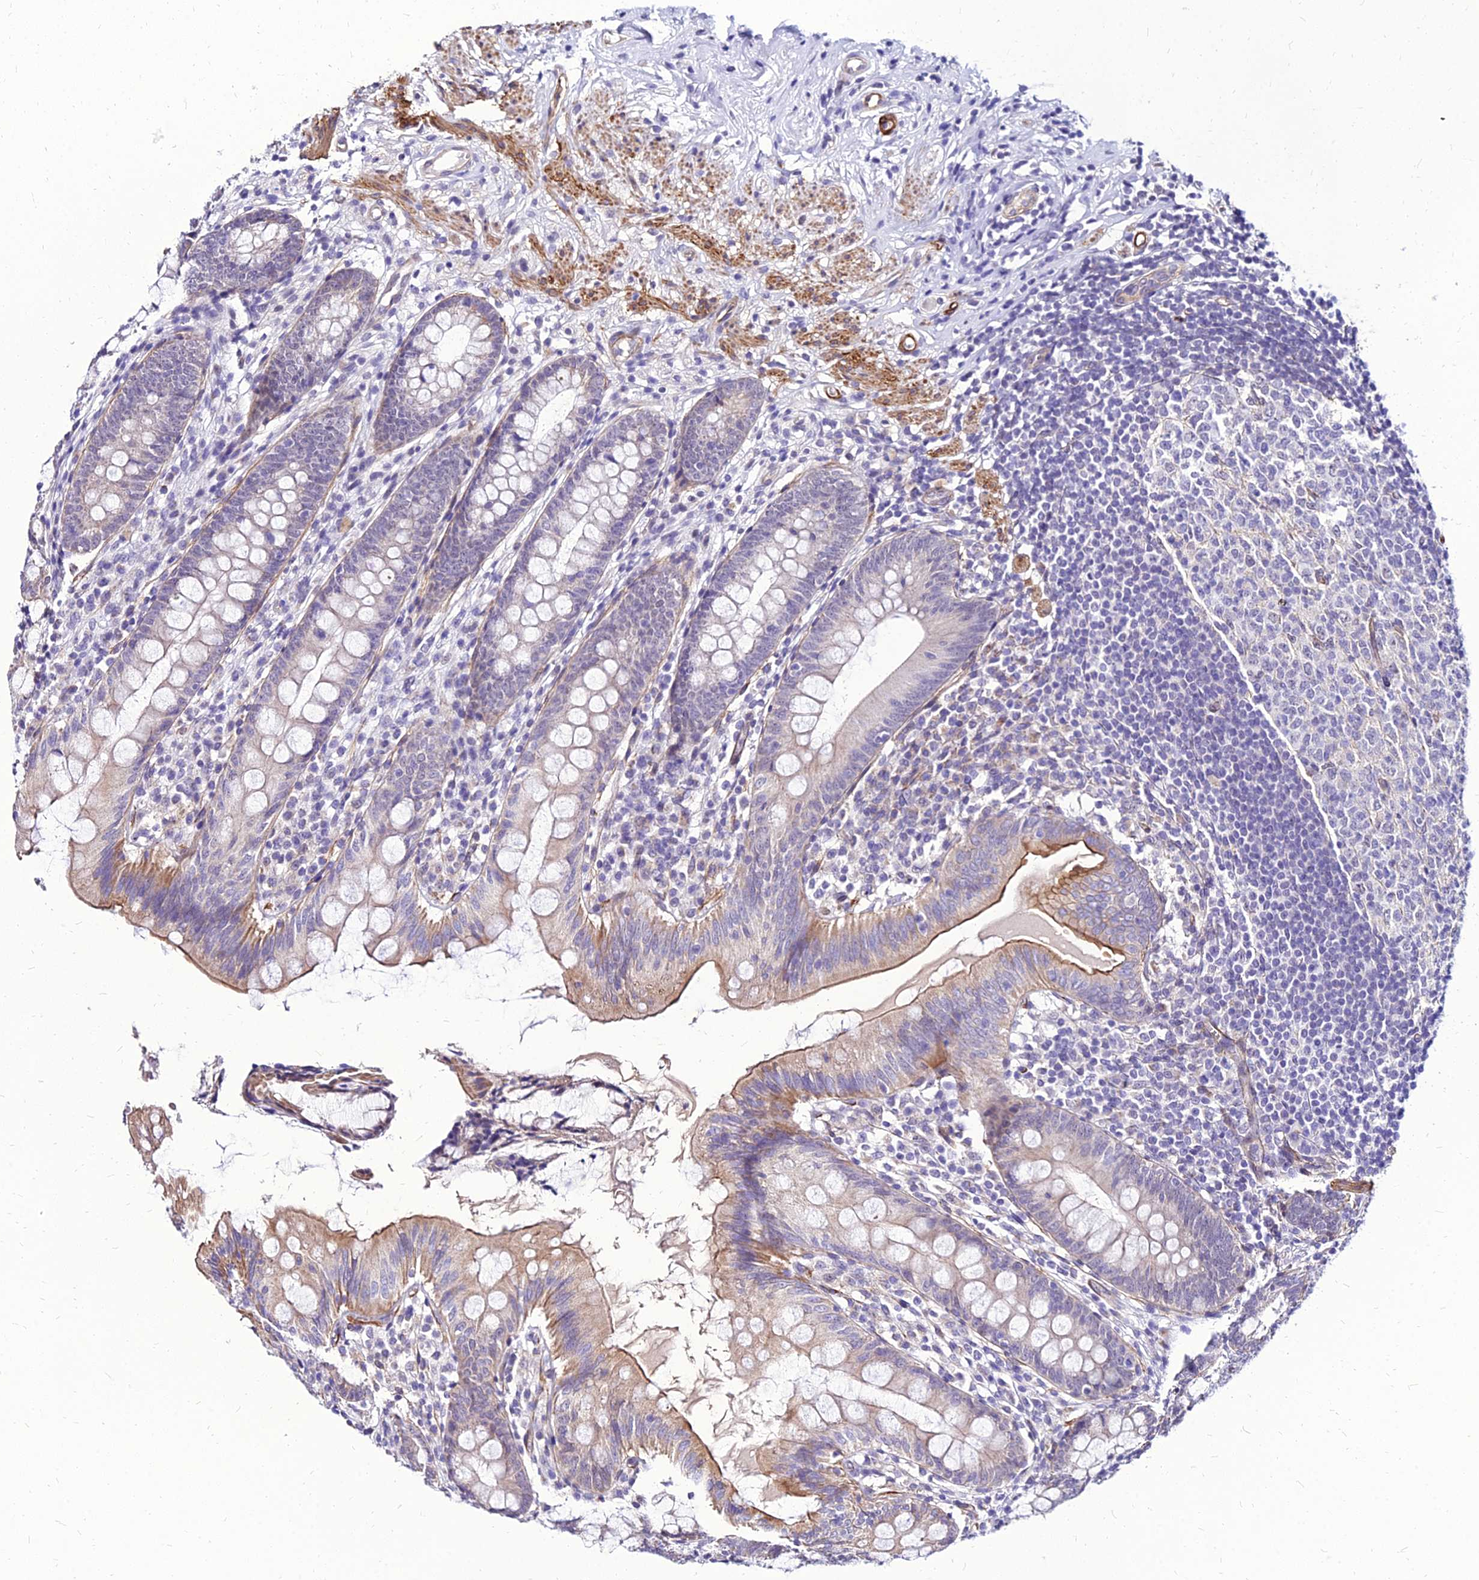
{"staining": {"intensity": "moderate", "quantity": "<25%", "location": "cytoplasmic/membranous"}, "tissue": "appendix", "cell_type": "Glandular cells", "image_type": "normal", "snomed": [{"axis": "morphology", "description": "Normal tissue, NOS"}, {"axis": "topography", "description": "Appendix"}], "caption": "Moderate cytoplasmic/membranous staining for a protein is identified in approximately <25% of glandular cells of normal appendix using immunohistochemistry (IHC).", "gene": "YEATS2", "patient": {"sex": "female", "age": 51}}